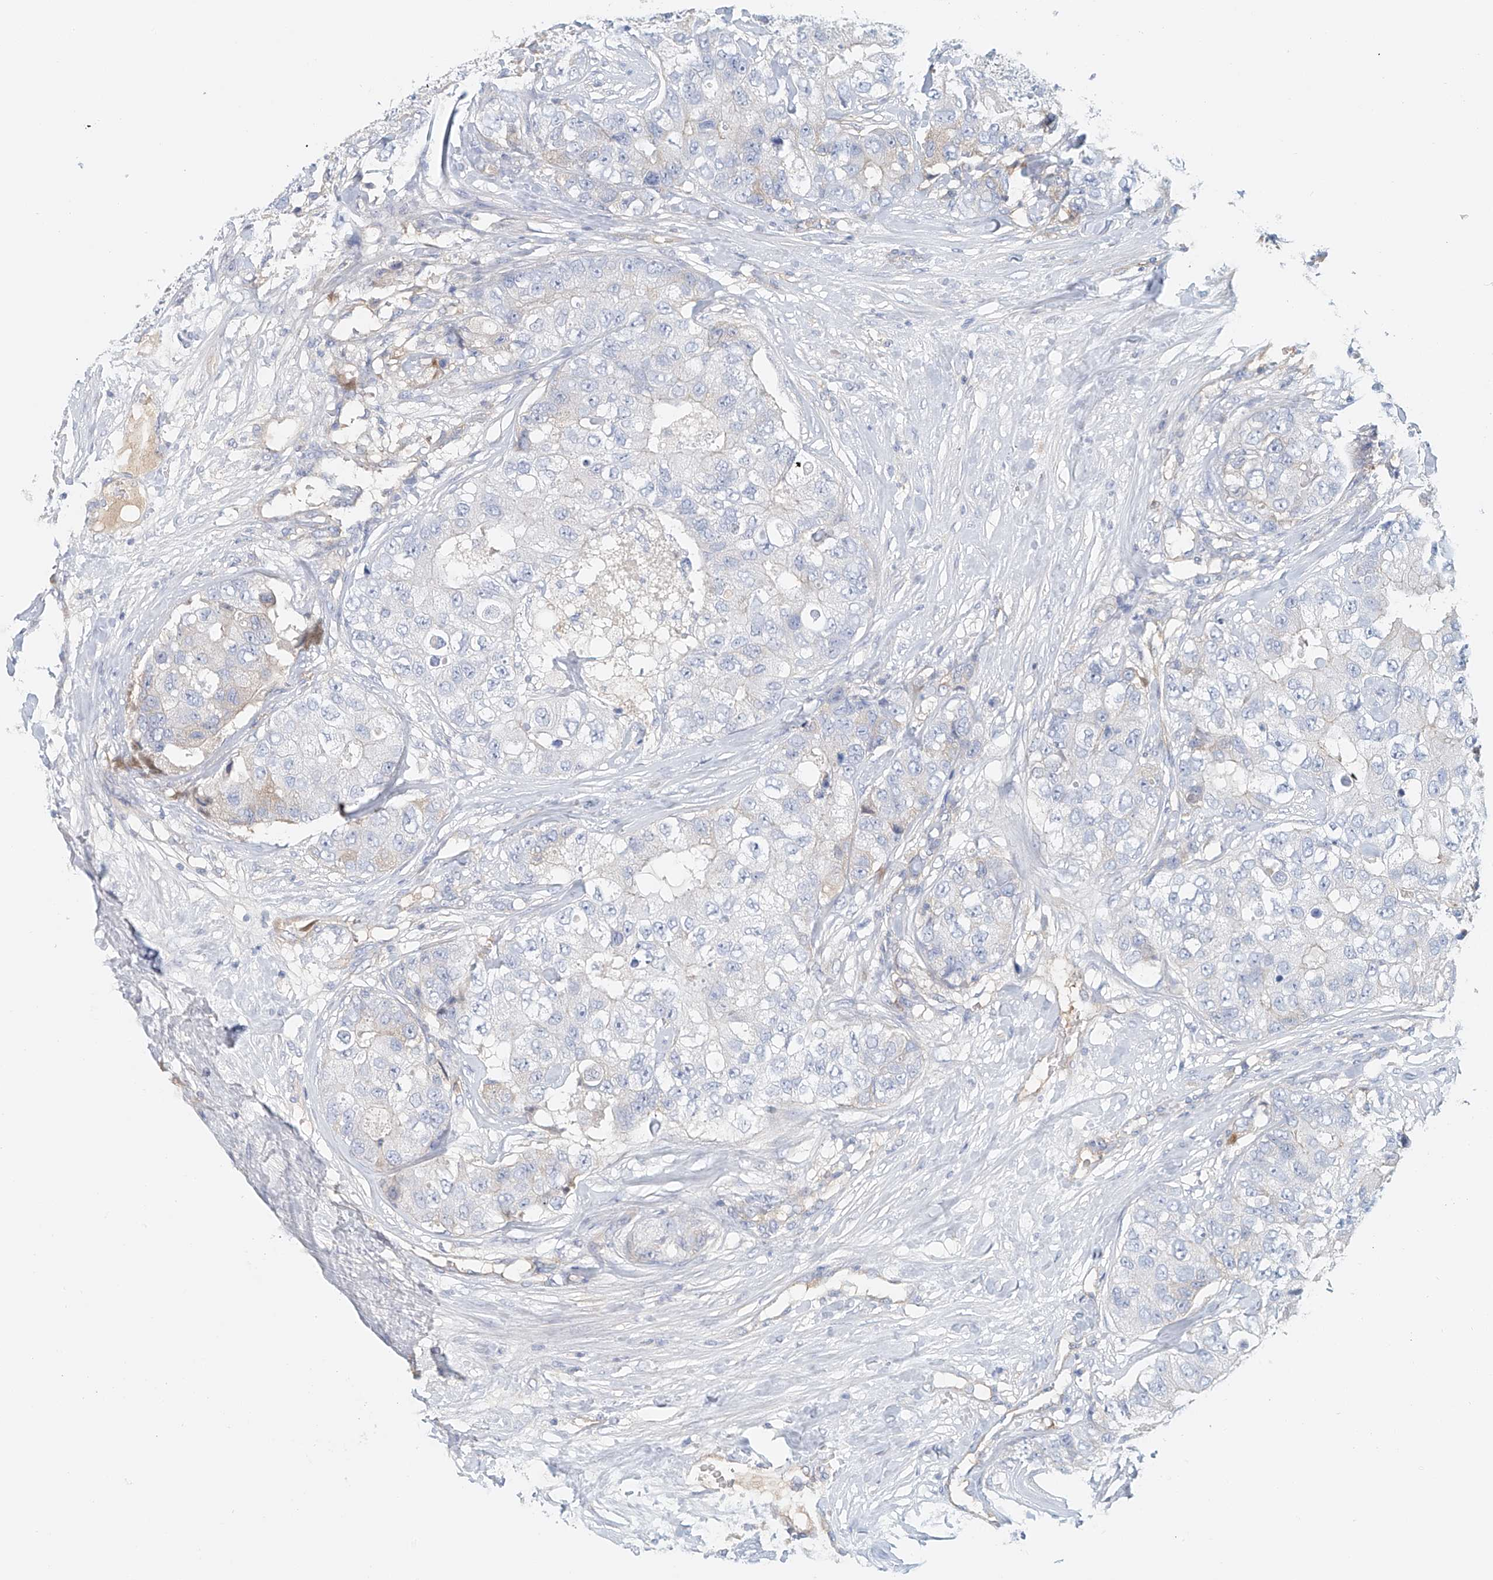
{"staining": {"intensity": "negative", "quantity": "none", "location": "none"}, "tissue": "breast cancer", "cell_type": "Tumor cells", "image_type": "cancer", "snomed": [{"axis": "morphology", "description": "Duct carcinoma"}, {"axis": "topography", "description": "Breast"}], "caption": "Intraductal carcinoma (breast) was stained to show a protein in brown. There is no significant expression in tumor cells.", "gene": "FRYL", "patient": {"sex": "female", "age": 62}}